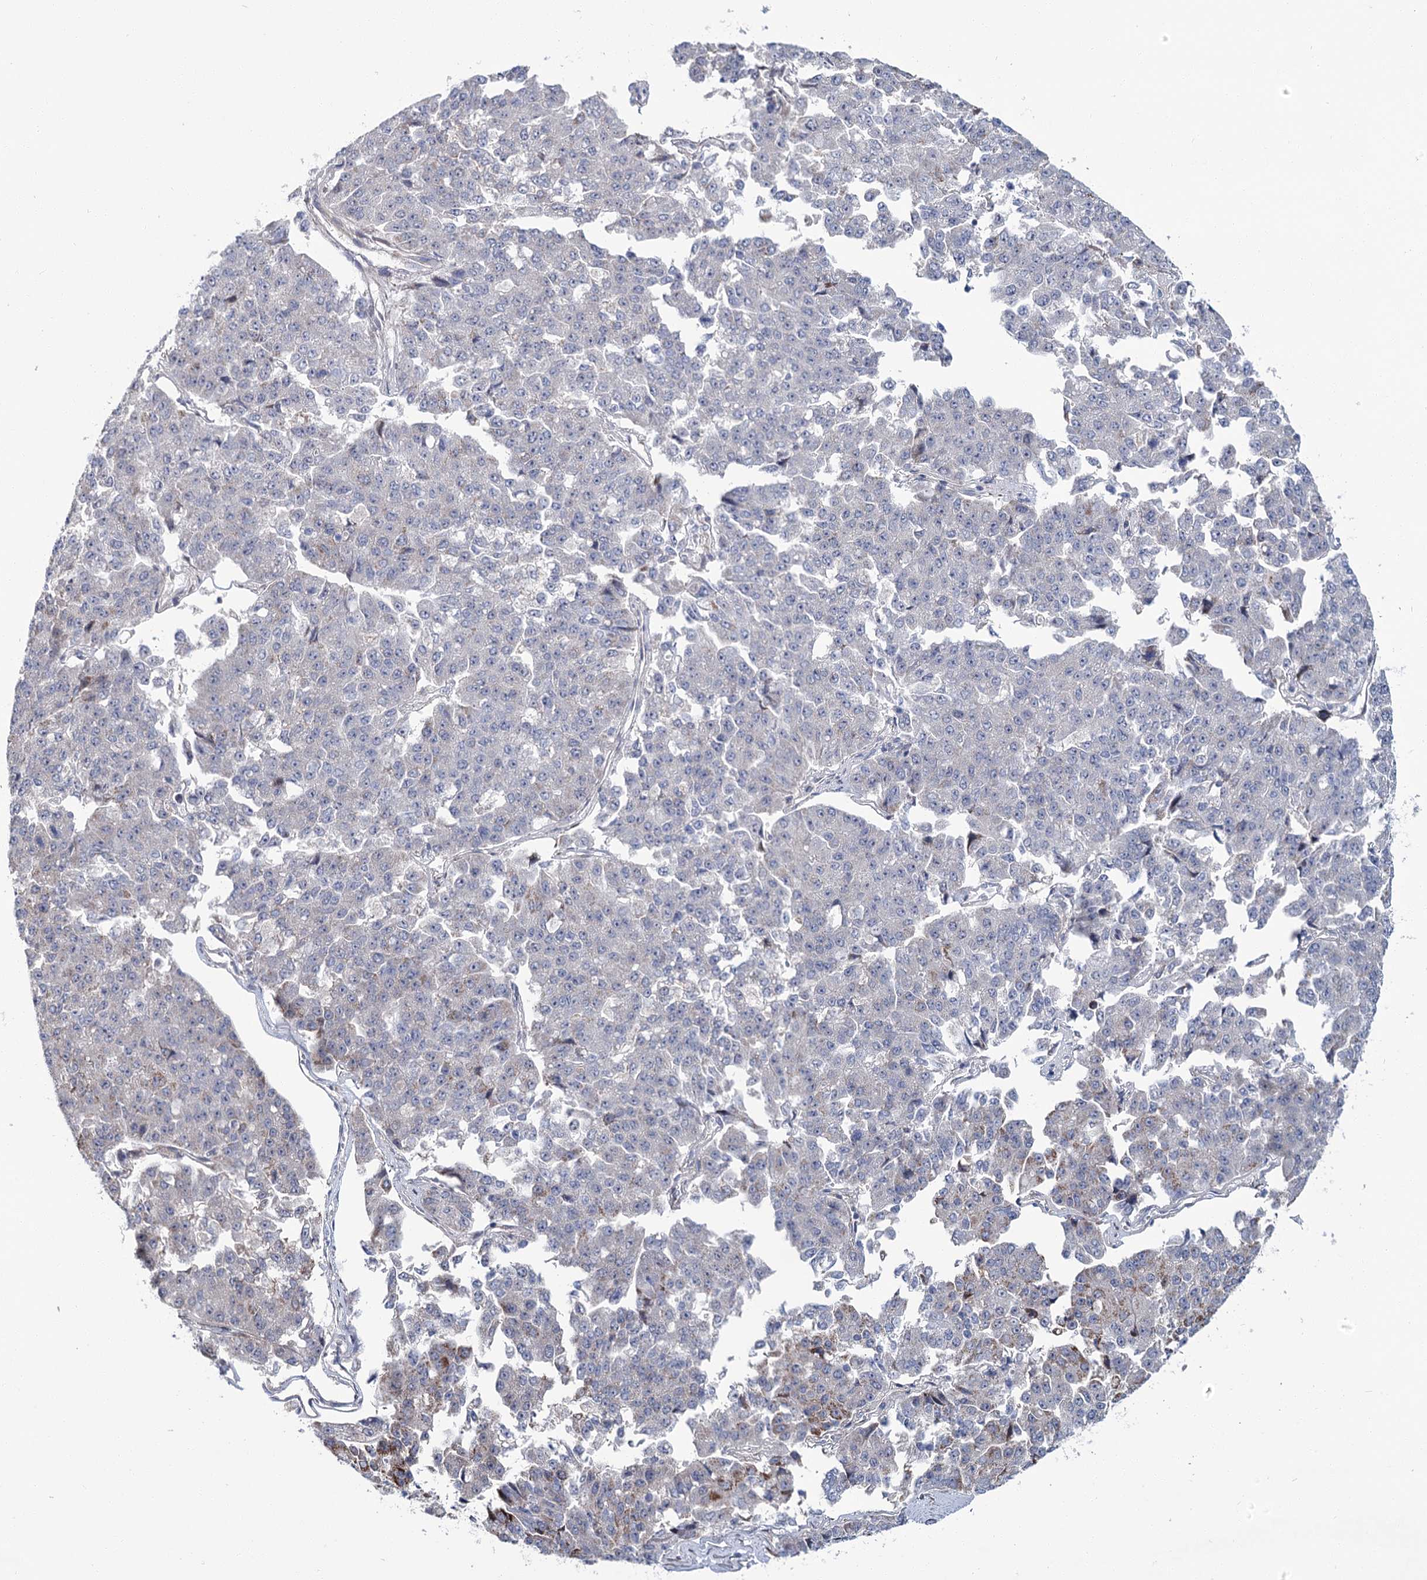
{"staining": {"intensity": "moderate", "quantity": "<25%", "location": "cytoplasmic/membranous"}, "tissue": "pancreatic cancer", "cell_type": "Tumor cells", "image_type": "cancer", "snomed": [{"axis": "morphology", "description": "Adenocarcinoma, NOS"}, {"axis": "topography", "description": "Pancreas"}], "caption": "Tumor cells demonstrate low levels of moderate cytoplasmic/membranous staining in about <25% of cells in human adenocarcinoma (pancreatic). (DAB = brown stain, brightfield microscopy at high magnification).", "gene": "CPLANE1", "patient": {"sex": "male", "age": 50}}